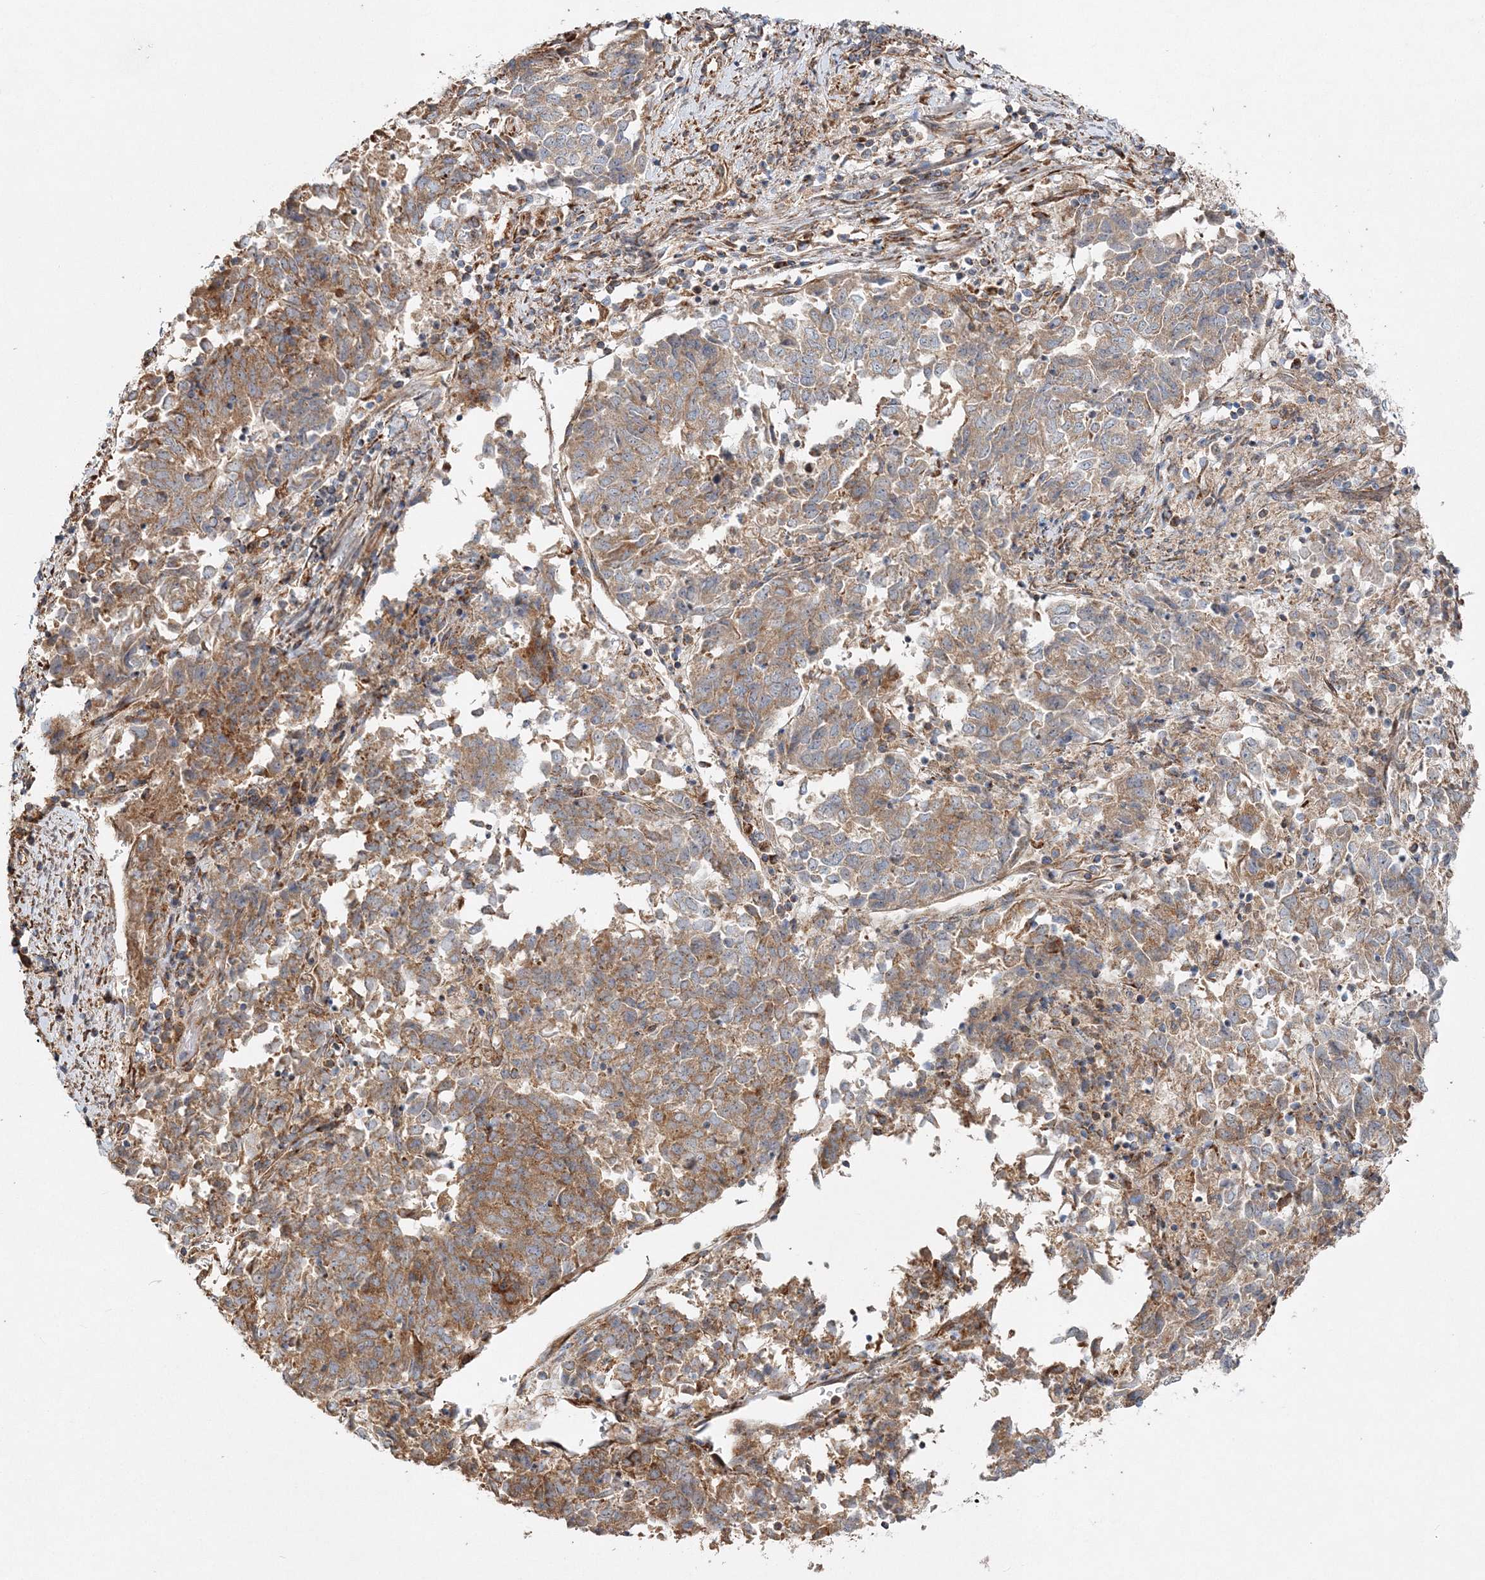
{"staining": {"intensity": "moderate", "quantity": ">75%", "location": "cytoplasmic/membranous"}, "tissue": "endometrial cancer", "cell_type": "Tumor cells", "image_type": "cancer", "snomed": [{"axis": "morphology", "description": "Adenocarcinoma, NOS"}, {"axis": "topography", "description": "Endometrium"}], "caption": "The immunohistochemical stain shows moderate cytoplasmic/membranous expression in tumor cells of endometrial adenocarcinoma tissue.", "gene": "ZFYVE16", "patient": {"sex": "female", "age": 80}}